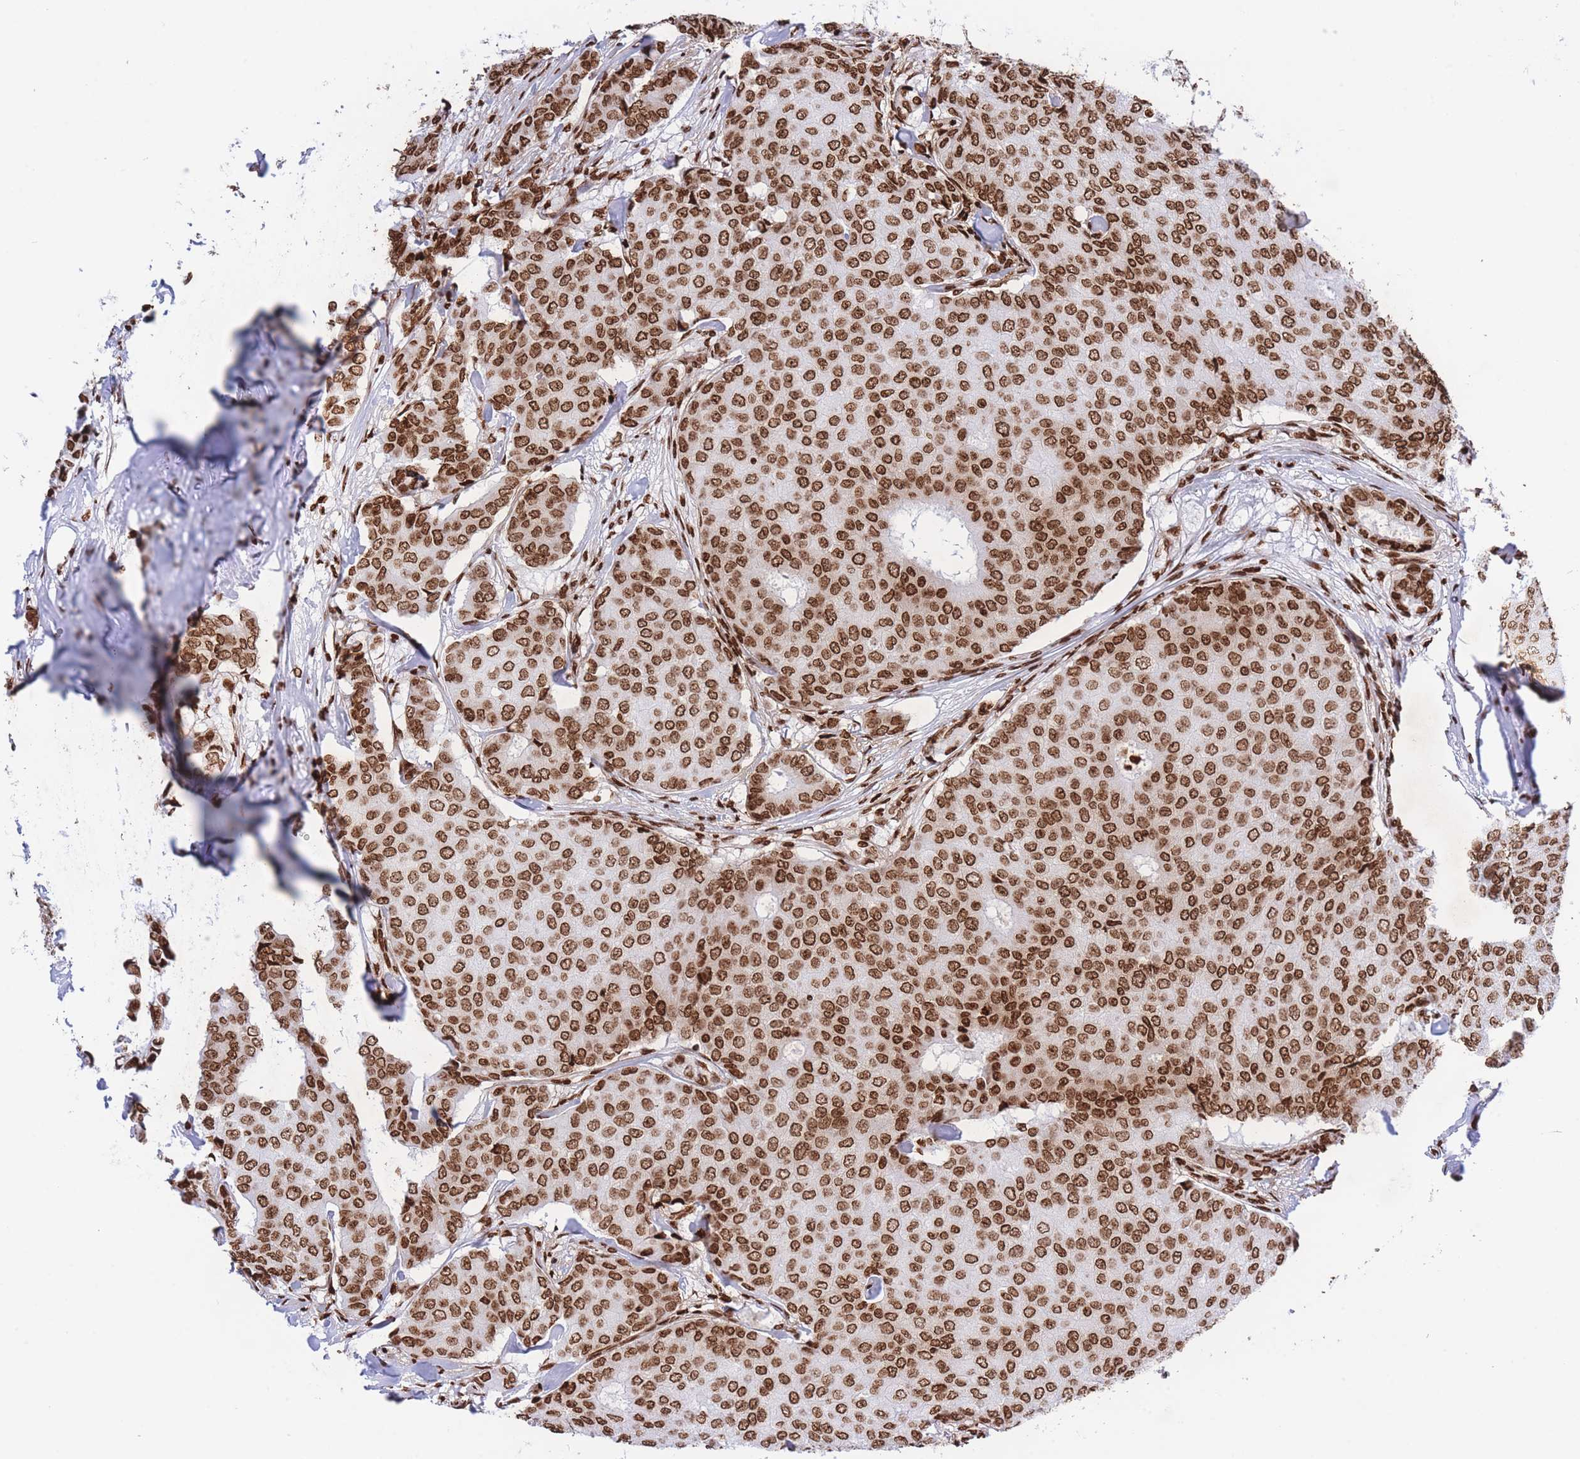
{"staining": {"intensity": "moderate", "quantity": ">75%", "location": "nuclear"}, "tissue": "breast cancer", "cell_type": "Tumor cells", "image_type": "cancer", "snomed": [{"axis": "morphology", "description": "Duct carcinoma"}, {"axis": "topography", "description": "Breast"}], "caption": "Human infiltrating ductal carcinoma (breast) stained for a protein (brown) exhibits moderate nuclear positive expression in about >75% of tumor cells.", "gene": "H2BC11", "patient": {"sex": "female", "age": 75}}